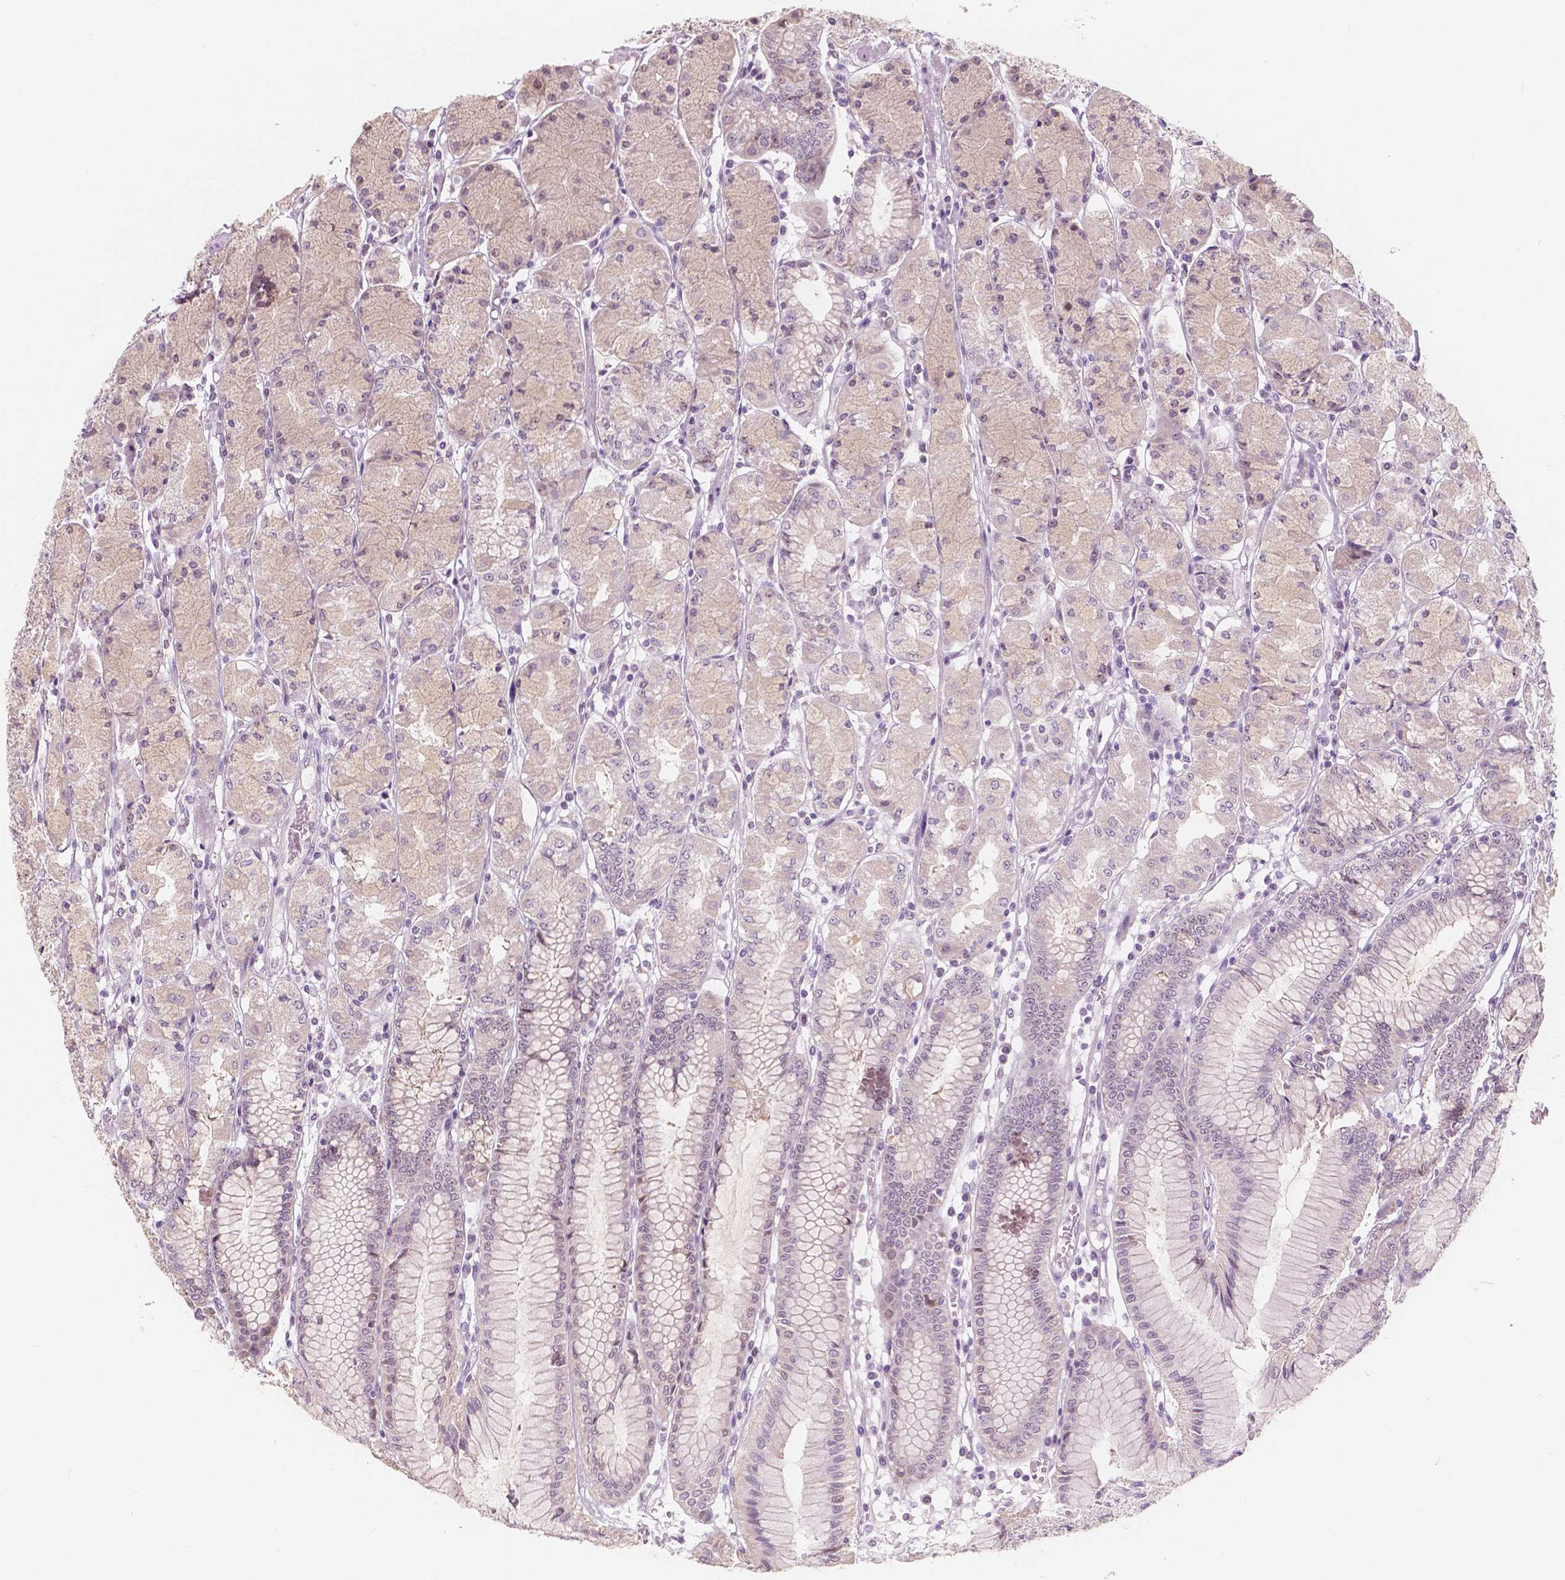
{"staining": {"intensity": "weak", "quantity": "25%-75%", "location": "cytoplasmic/membranous,nuclear"}, "tissue": "stomach", "cell_type": "Glandular cells", "image_type": "normal", "snomed": [{"axis": "morphology", "description": "Normal tissue, NOS"}, {"axis": "topography", "description": "Stomach, upper"}], "caption": "Immunohistochemistry (DAB (3,3'-diaminobenzidine)) staining of normal stomach displays weak cytoplasmic/membranous,nuclear protein staining in approximately 25%-75% of glandular cells. Nuclei are stained in blue.", "gene": "NOLC1", "patient": {"sex": "male", "age": 69}}